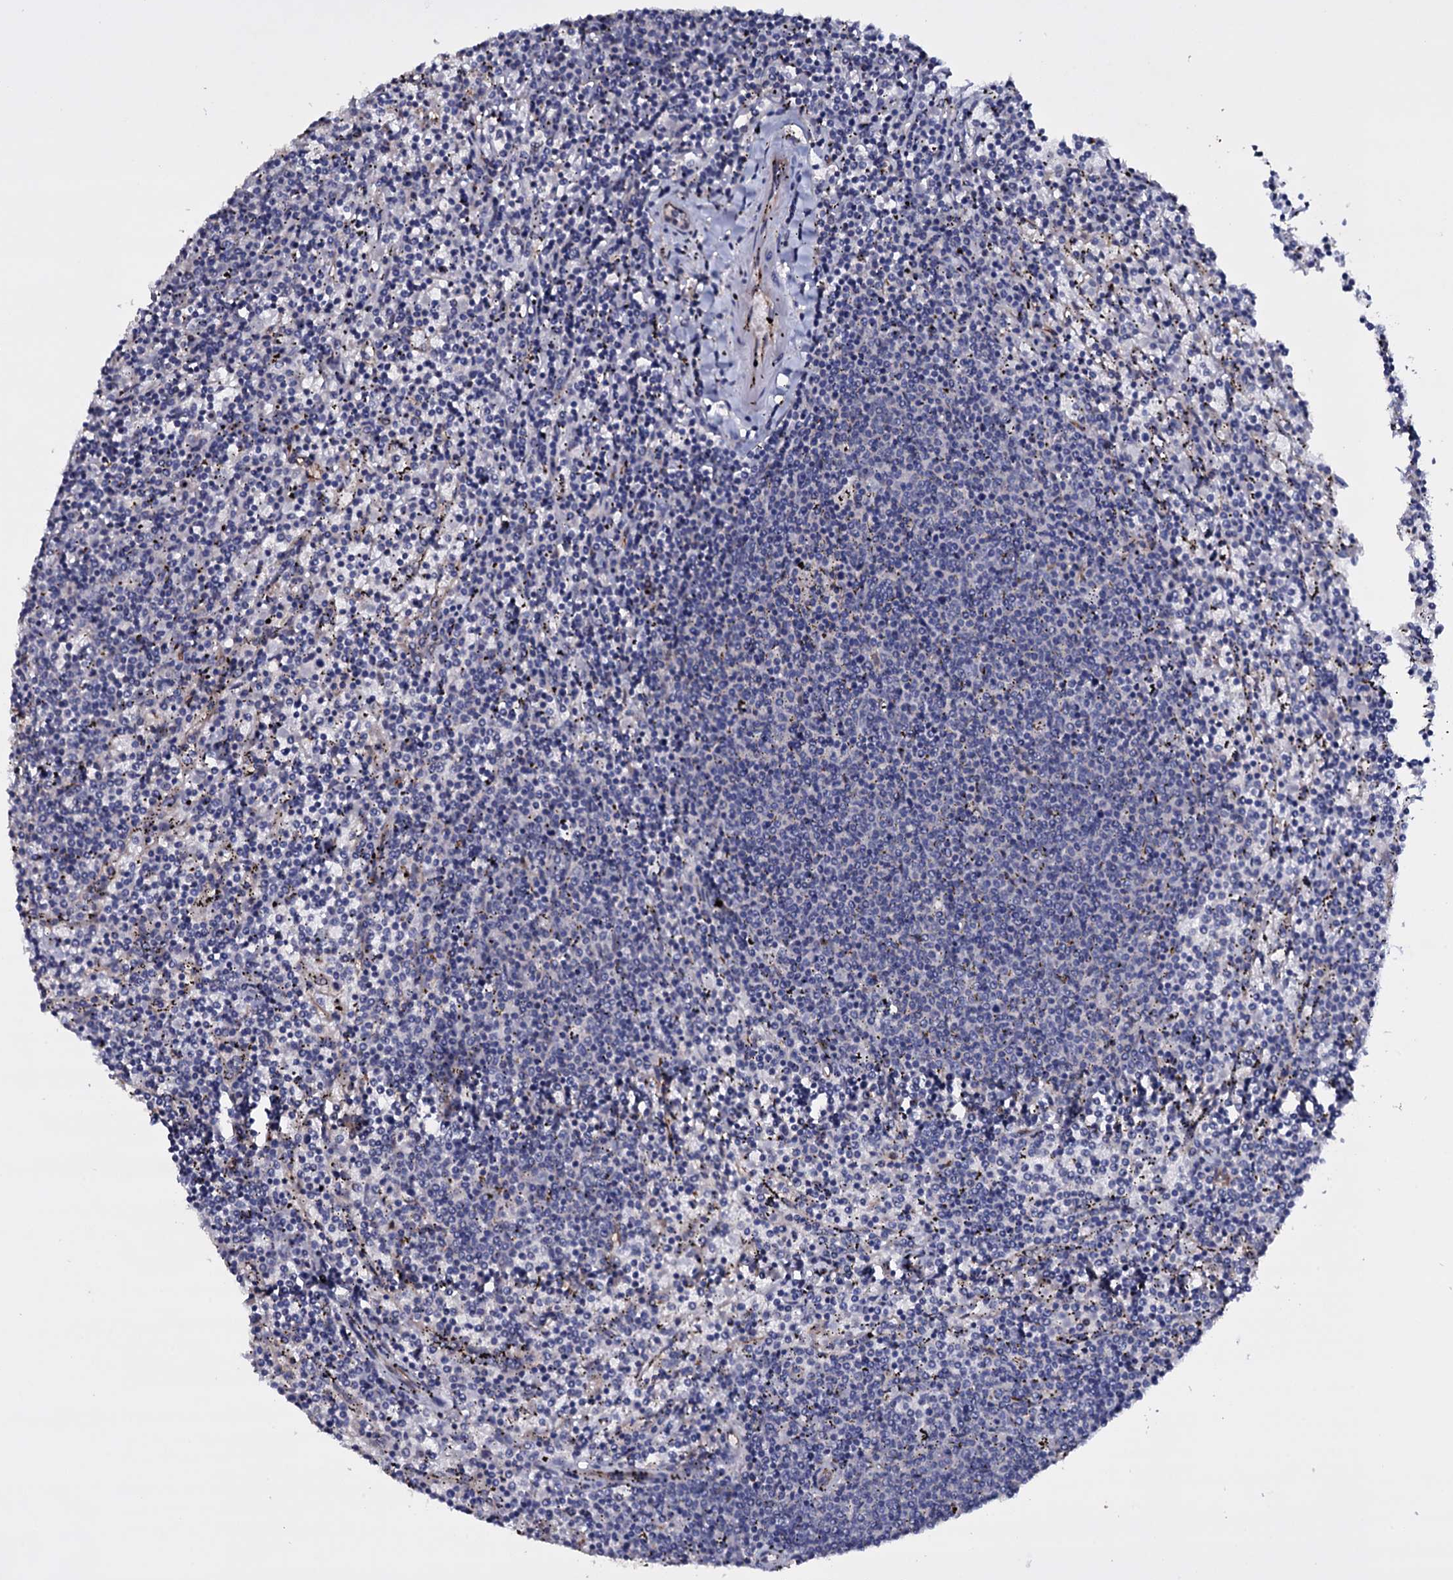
{"staining": {"intensity": "negative", "quantity": "none", "location": "none"}, "tissue": "lymphoma", "cell_type": "Tumor cells", "image_type": "cancer", "snomed": [{"axis": "morphology", "description": "Malignant lymphoma, non-Hodgkin's type, Low grade"}, {"axis": "topography", "description": "Spleen"}], "caption": "Immunohistochemistry of lymphoma exhibits no staining in tumor cells.", "gene": "BCL2L14", "patient": {"sex": "female", "age": 50}}